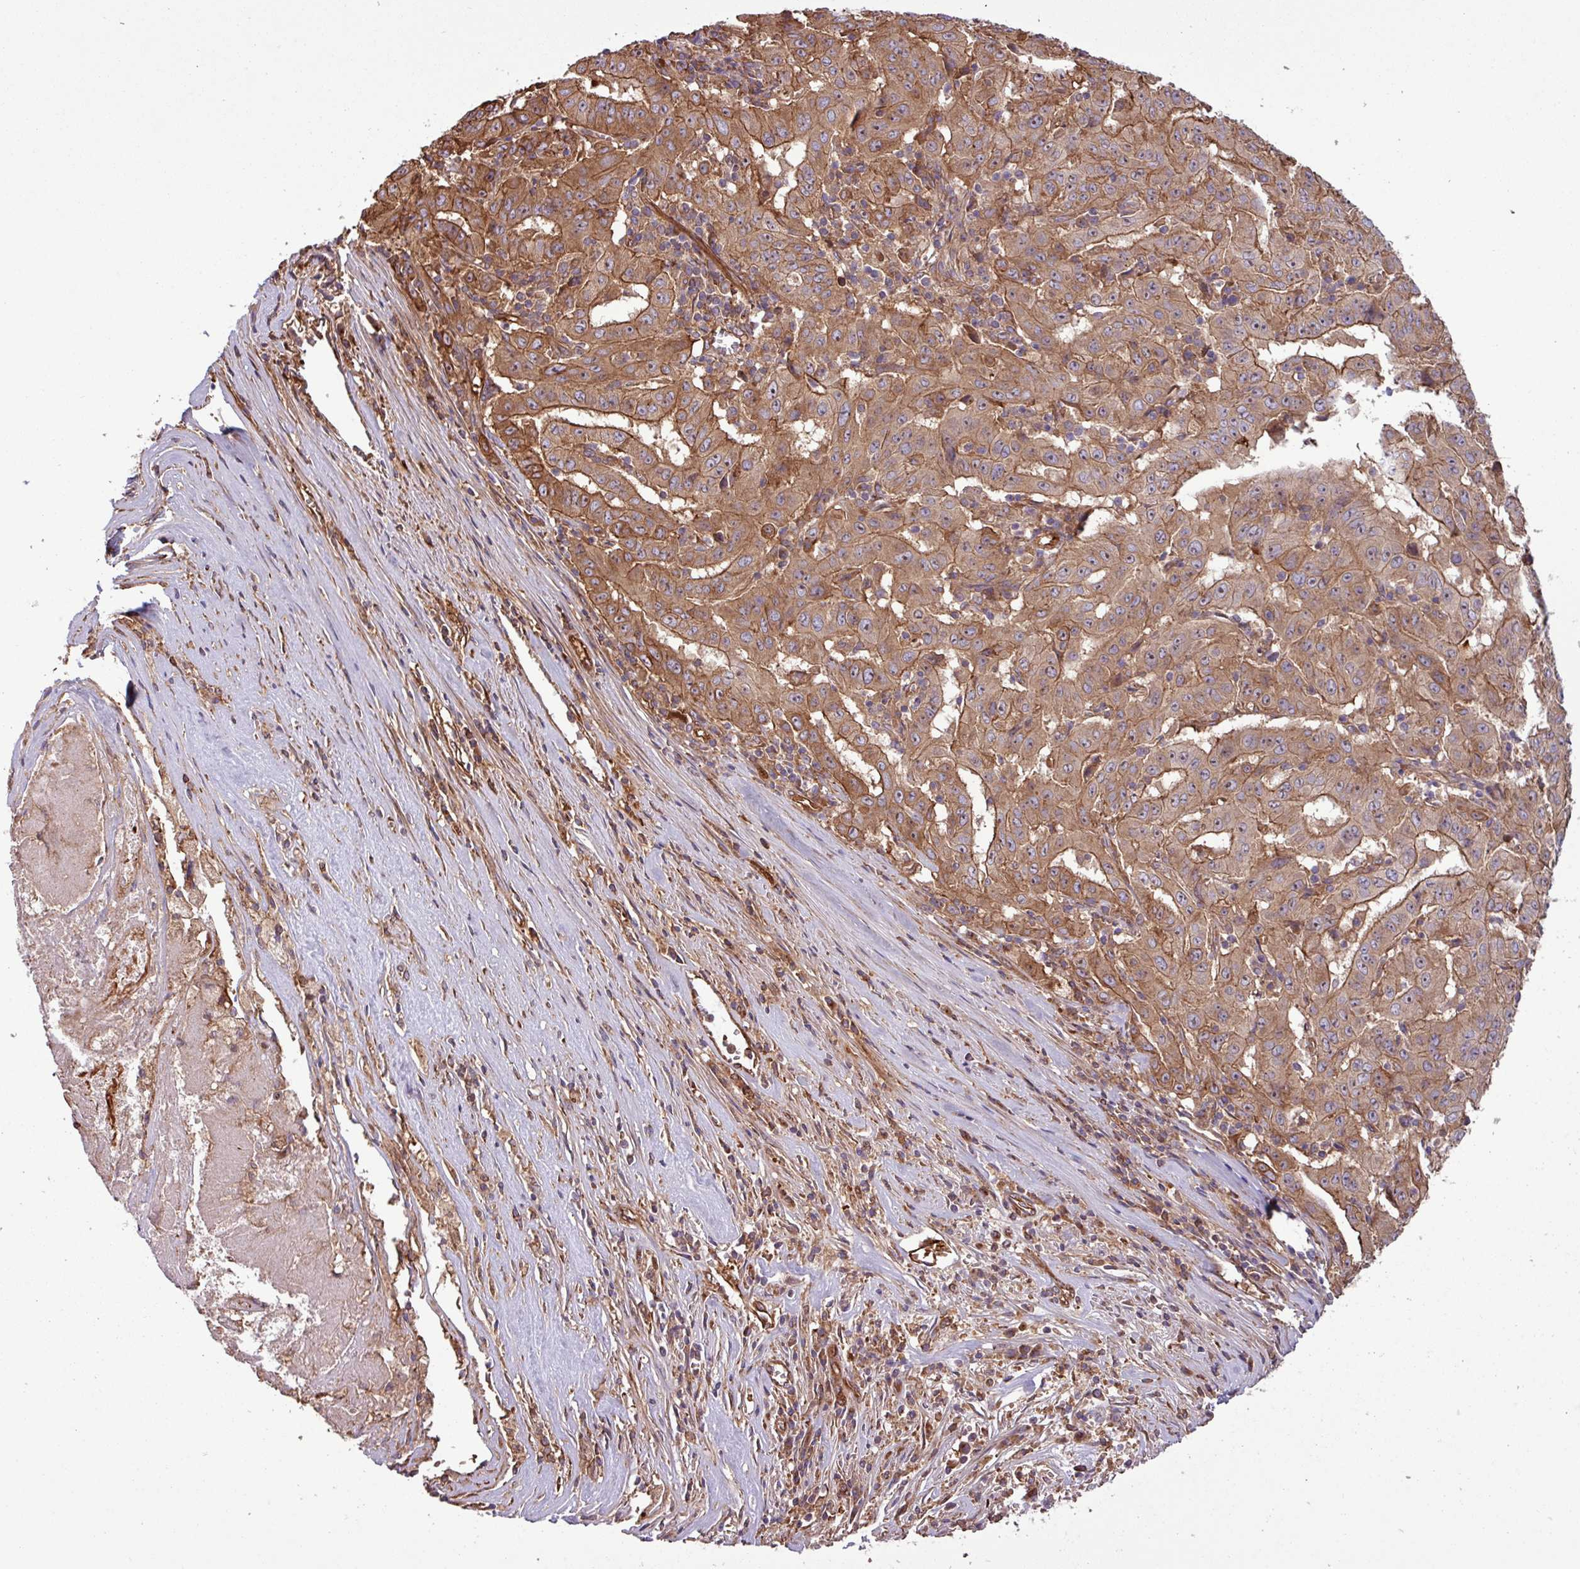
{"staining": {"intensity": "moderate", "quantity": ">75%", "location": "cytoplasmic/membranous"}, "tissue": "pancreatic cancer", "cell_type": "Tumor cells", "image_type": "cancer", "snomed": [{"axis": "morphology", "description": "Adenocarcinoma, NOS"}, {"axis": "topography", "description": "Pancreas"}], "caption": "A medium amount of moderate cytoplasmic/membranous positivity is present in about >75% of tumor cells in pancreatic cancer (adenocarcinoma) tissue.", "gene": "ZNF300", "patient": {"sex": "male", "age": 63}}